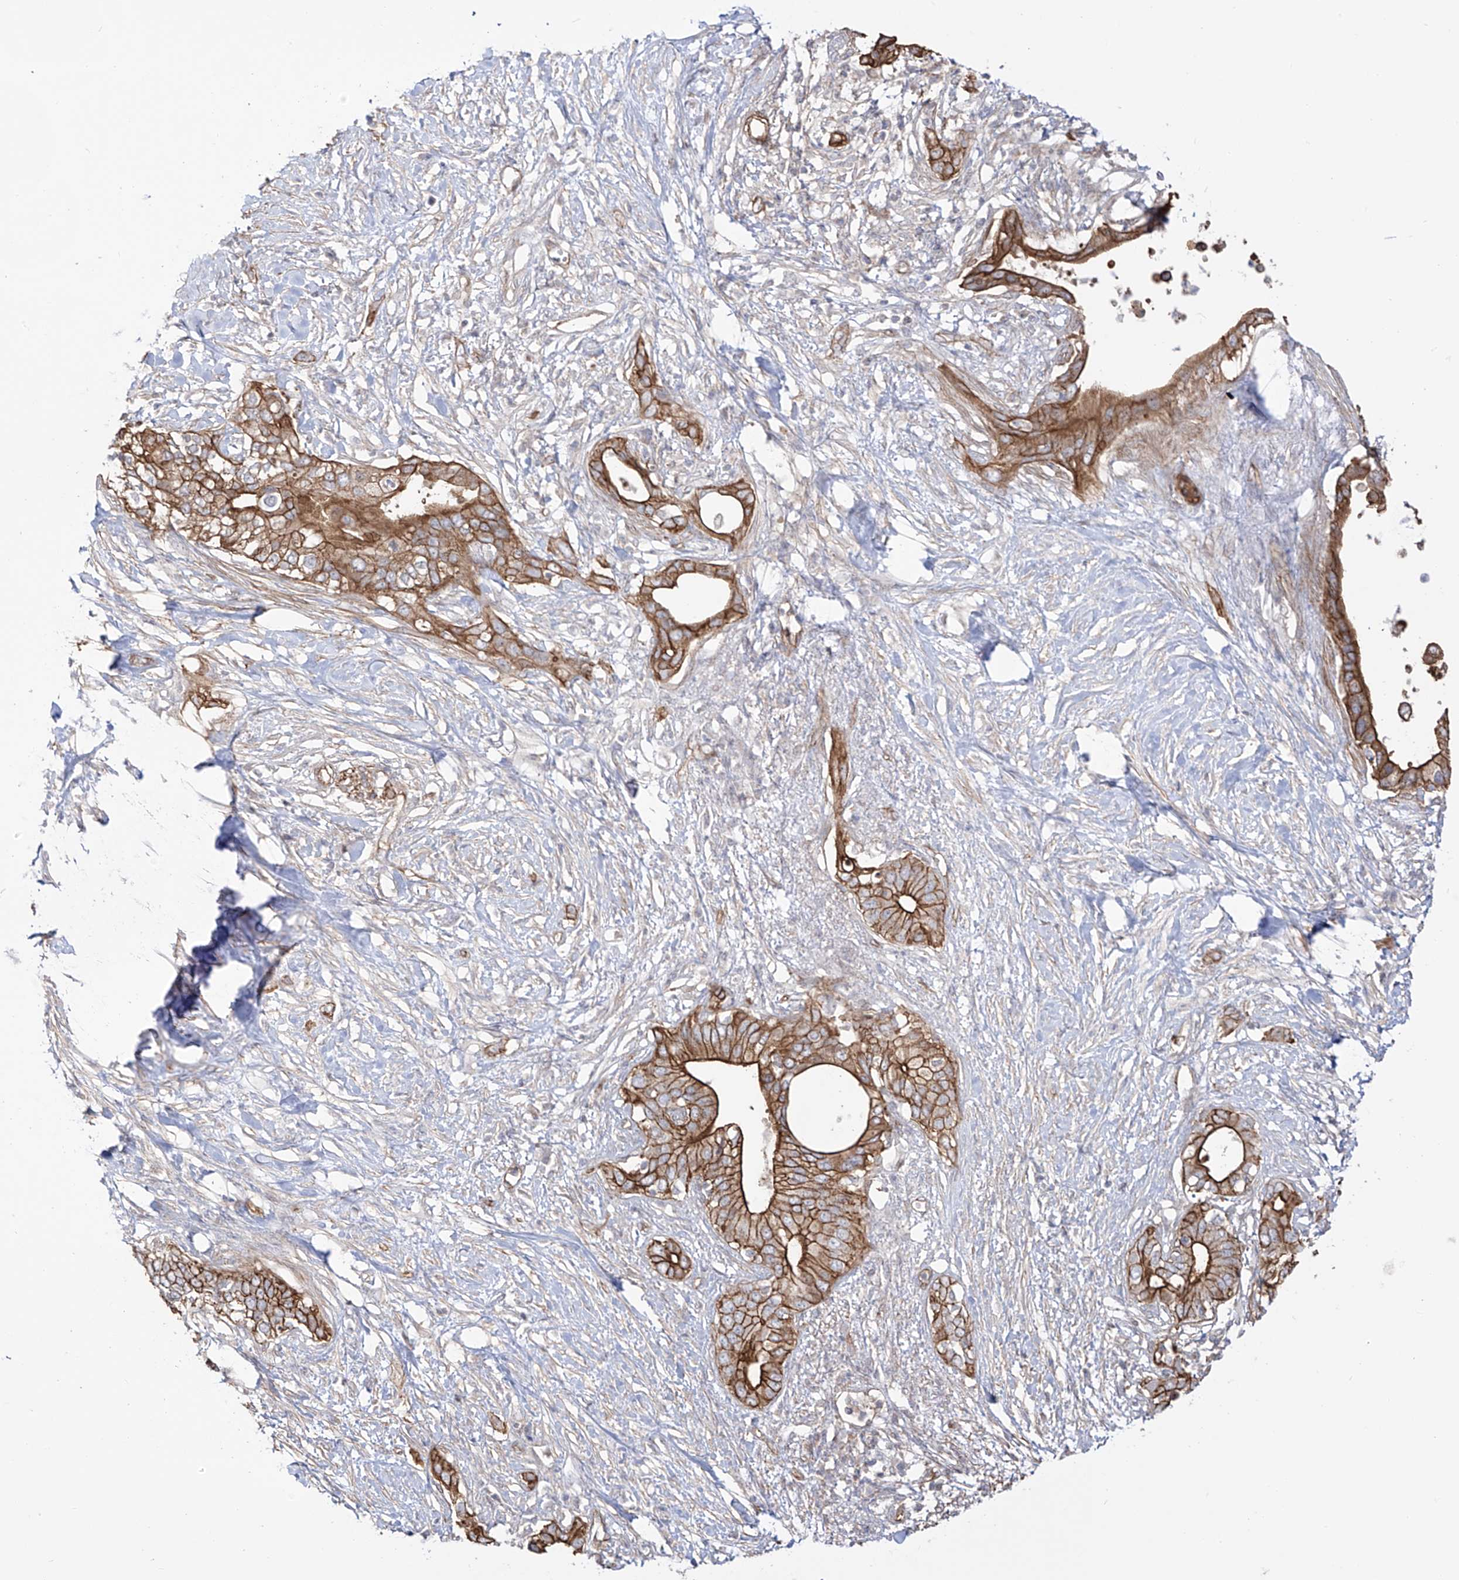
{"staining": {"intensity": "strong", "quantity": ">75%", "location": "cytoplasmic/membranous"}, "tissue": "pancreatic cancer", "cell_type": "Tumor cells", "image_type": "cancer", "snomed": [{"axis": "morphology", "description": "Normal tissue, NOS"}, {"axis": "morphology", "description": "Adenocarcinoma, NOS"}, {"axis": "topography", "description": "Pancreas"}, {"axis": "topography", "description": "Peripheral nerve tissue"}], "caption": "This is a photomicrograph of immunohistochemistry (IHC) staining of pancreatic cancer (adenocarcinoma), which shows strong staining in the cytoplasmic/membranous of tumor cells.", "gene": "ZNF180", "patient": {"sex": "male", "age": 59}}